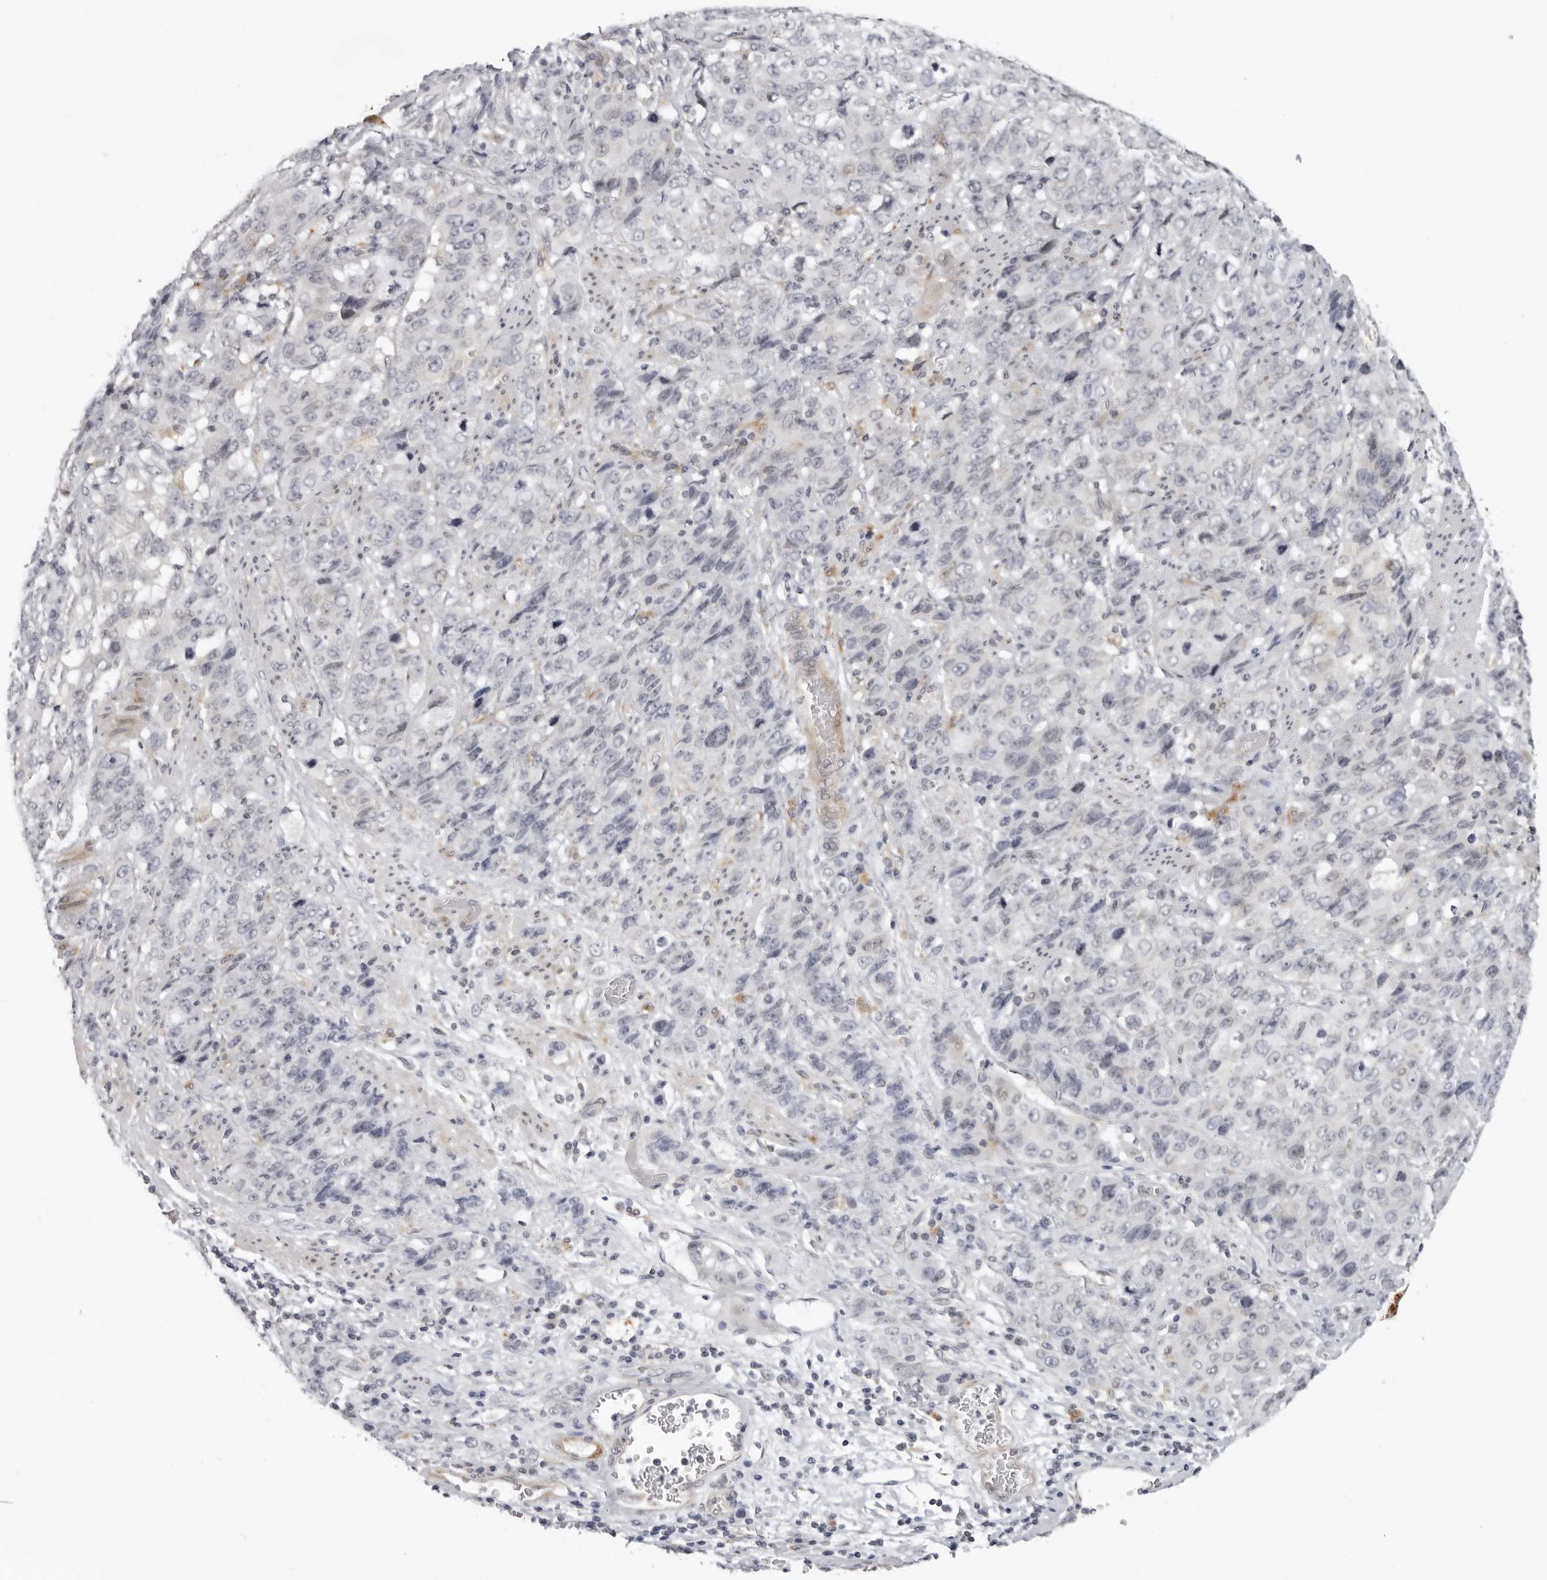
{"staining": {"intensity": "negative", "quantity": "none", "location": "none"}, "tissue": "stomach cancer", "cell_type": "Tumor cells", "image_type": "cancer", "snomed": [{"axis": "morphology", "description": "Adenocarcinoma, NOS"}, {"axis": "topography", "description": "Stomach"}], "caption": "Tumor cells show no significant protein staining in stomach cancer (adenocarcinoma). (Brightfield microscopy of DAB immunohistochemistry at high magnification).", "gene": "SUGCT", "patient": {"sex": "male", "age": 48}}